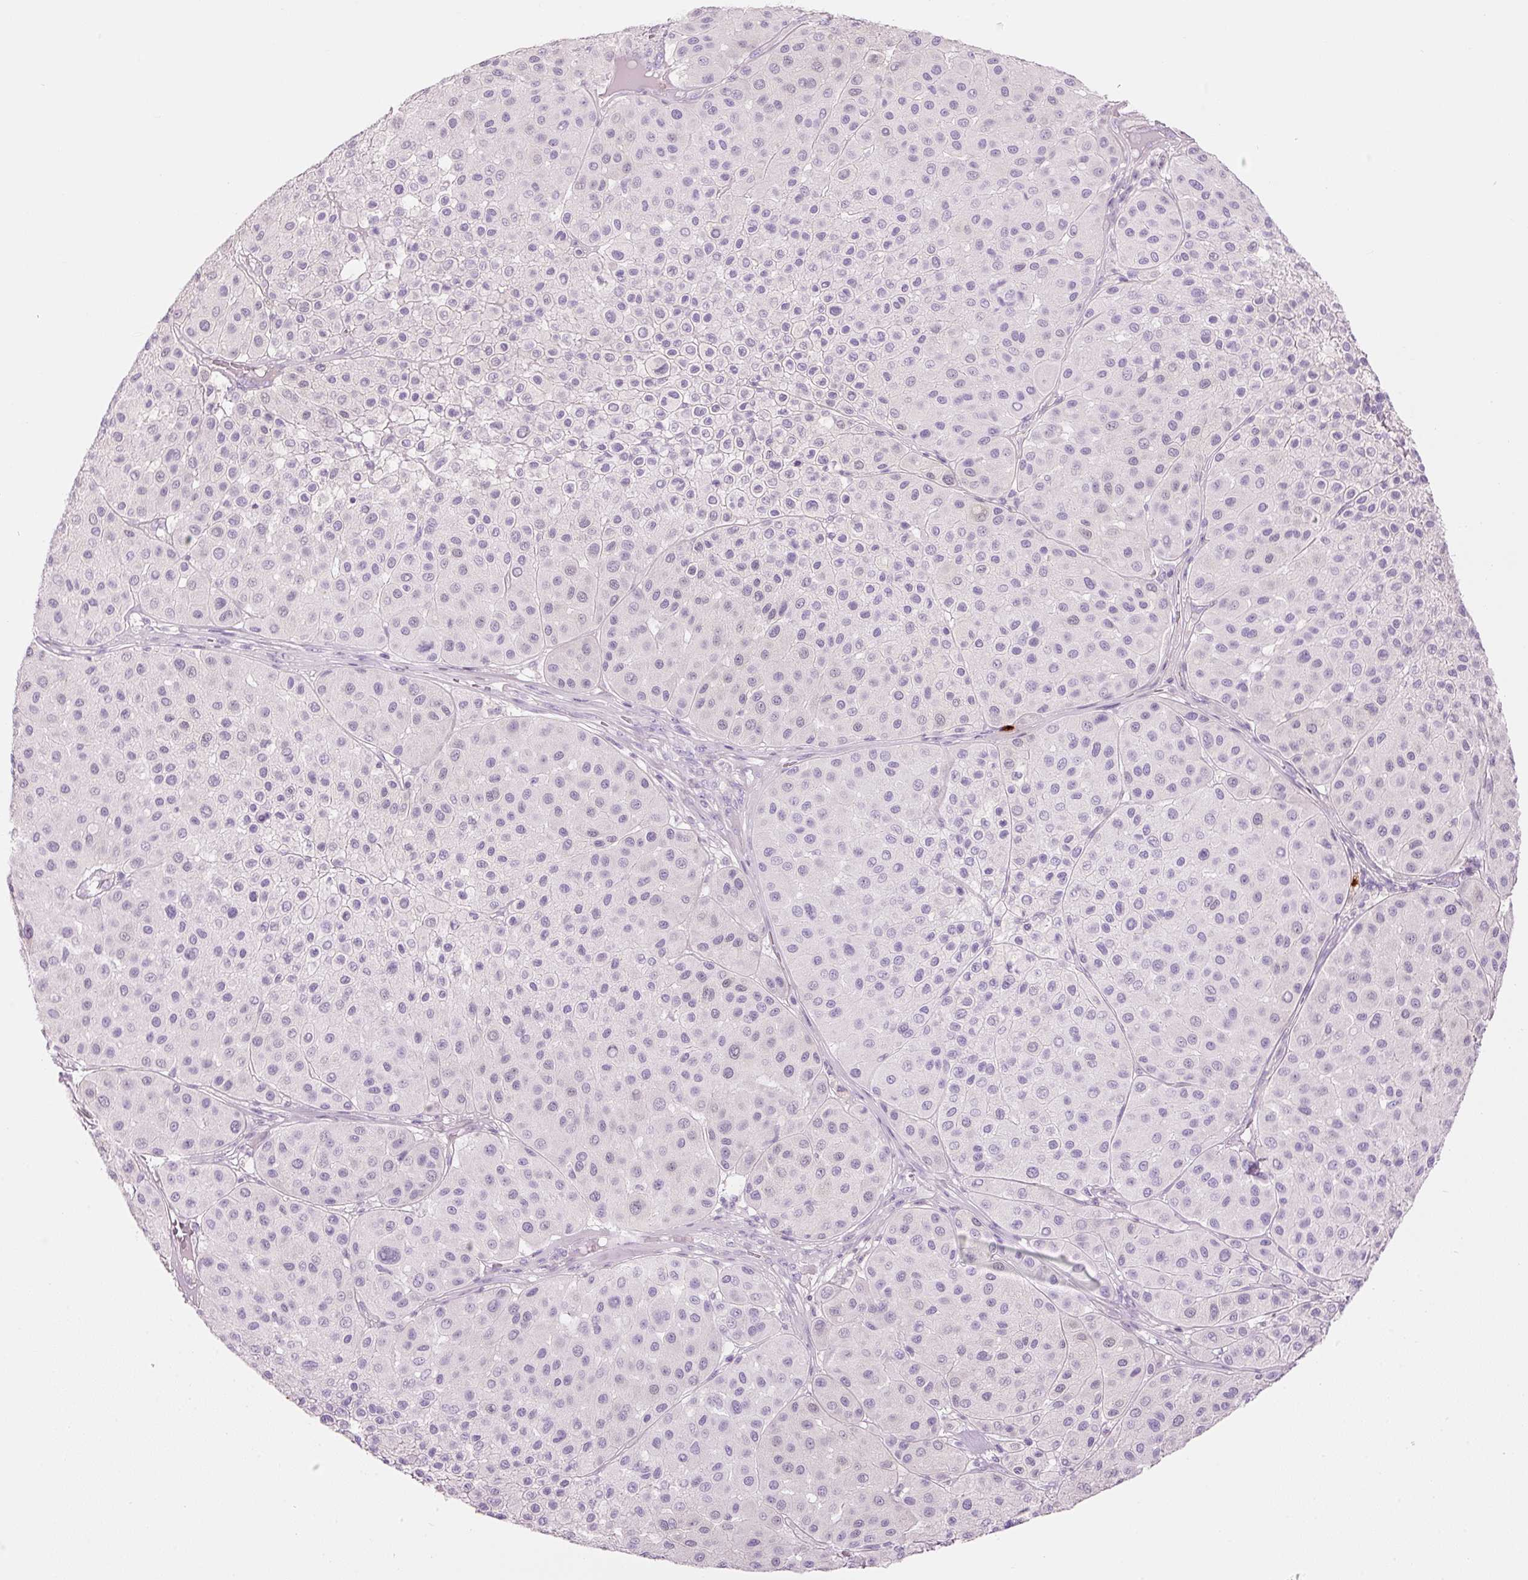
{"staining": {"intensity": "negative", "quantity": "none", "location": "none"}, "tissue": "melanoma", "cell_type": "Tumor cells", "image_type": "cancer", "snomed": [{"axis": "morphology", "description": "Malignant melanoma, Metastatic site"}, {"axis": "topography", "description": "Smooth muscle"}], "caption": "Photomicrograph shows no protein expression in tumor cells of malignant melanoma (metastatic site) tissue.", "gene": "CMA1", "patient": {"sex": "male", "age": 41}}